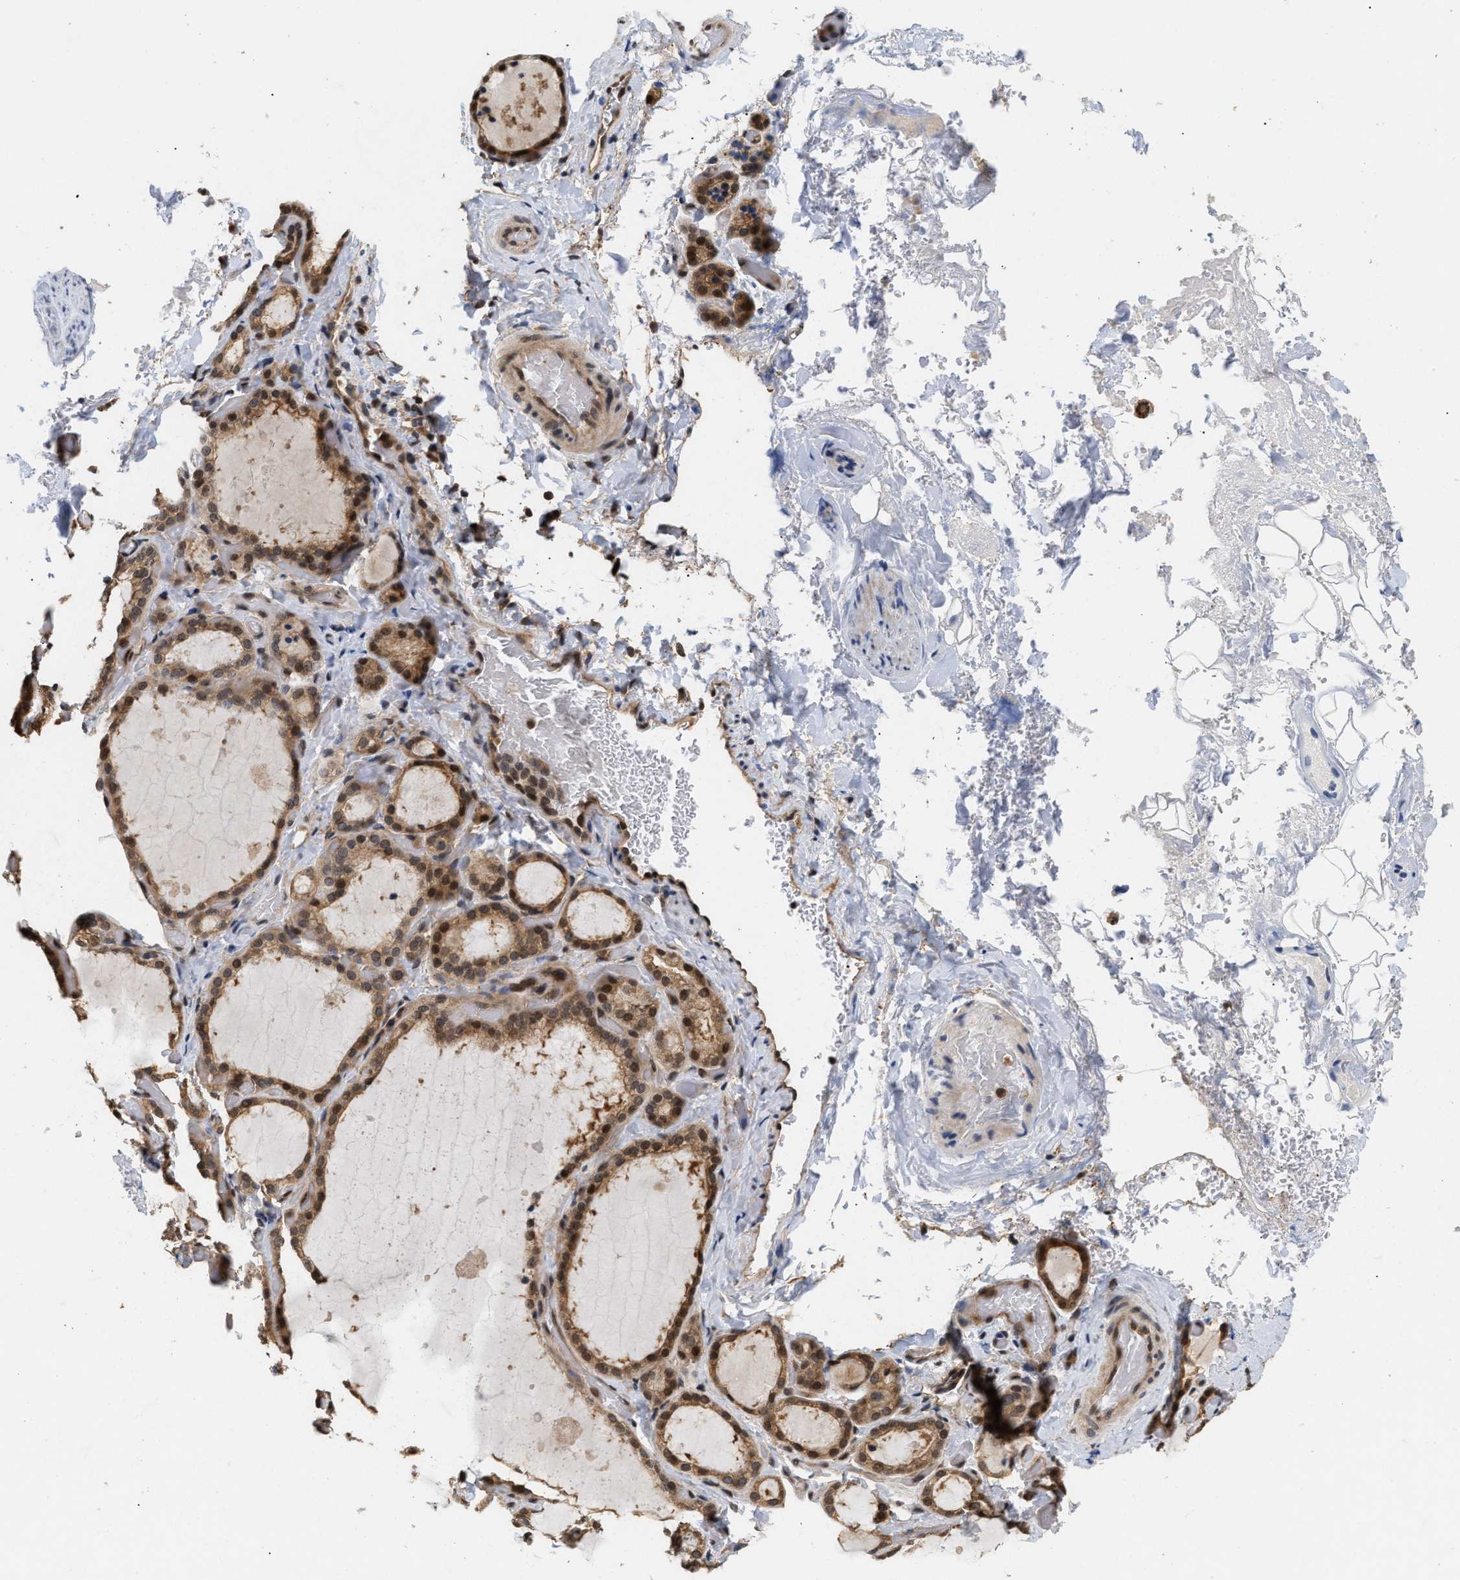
{"staining": {"intensity": "moderate", "quantity": ">75%", "location": "cytoplasmic/membranous,nuclear"}, "tissue": "thyroid gland", "cell_type": "Glandular cells", "image_type": "normal", "snomed": [{"axis": "morphology", "description": "Normal tissue, NOS"}, {"axis": "topography", "description": "Thyroid gland"}], "caption": "The image demonstrates staining of benign thyroid gland, revealing moderate cytoplasmic/membranous,nuclear protein positivity (brown color) within glandular cells. (DAB (3,3'-diaminobenzidine) = brown stain, brightfield microscopy at high magnification).", "gene": "ABHD5", "patient": {"sex": "female", "age": 44}}